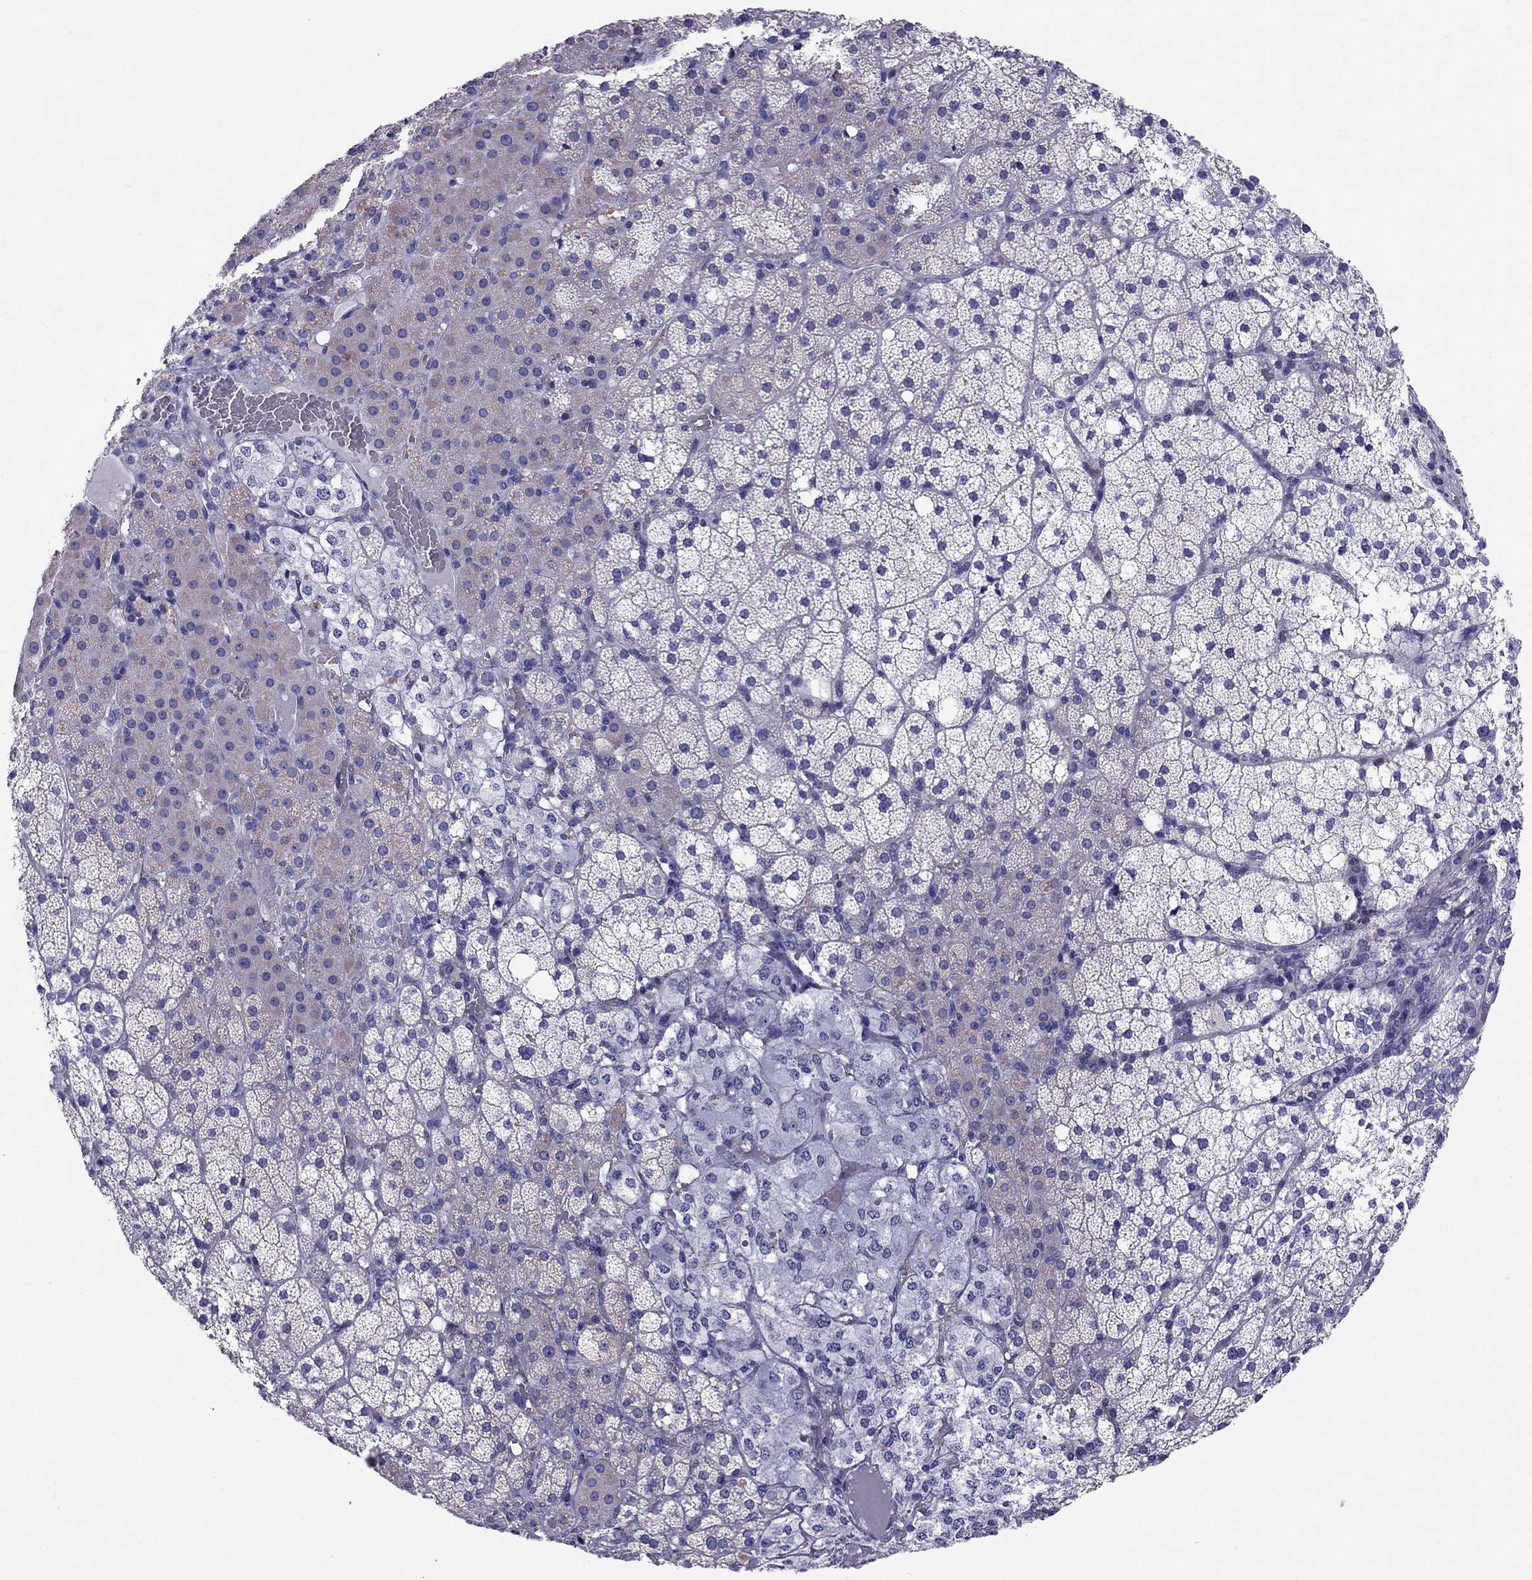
{"staining": {"intensity": "negative", "quantity": "none", "location": "none"}, "tissue": "adrenal gland", "cell_type": "Glandular cells", "image_type": "normal", "snomed": [{"axis": "morphology", "description": "Normal tissue, NOS"}, {"axis": "topography", "description": "Adrenal gland"}], "caption": "Glandular cells show no significant staining in normal adrenal gland. (DAB (3,3'-diaminobenzidine) immunohistochemistry with hematoxylin counter stain).", "gene": "GPR50", "patient": {"sex": "male", "age": 53}}